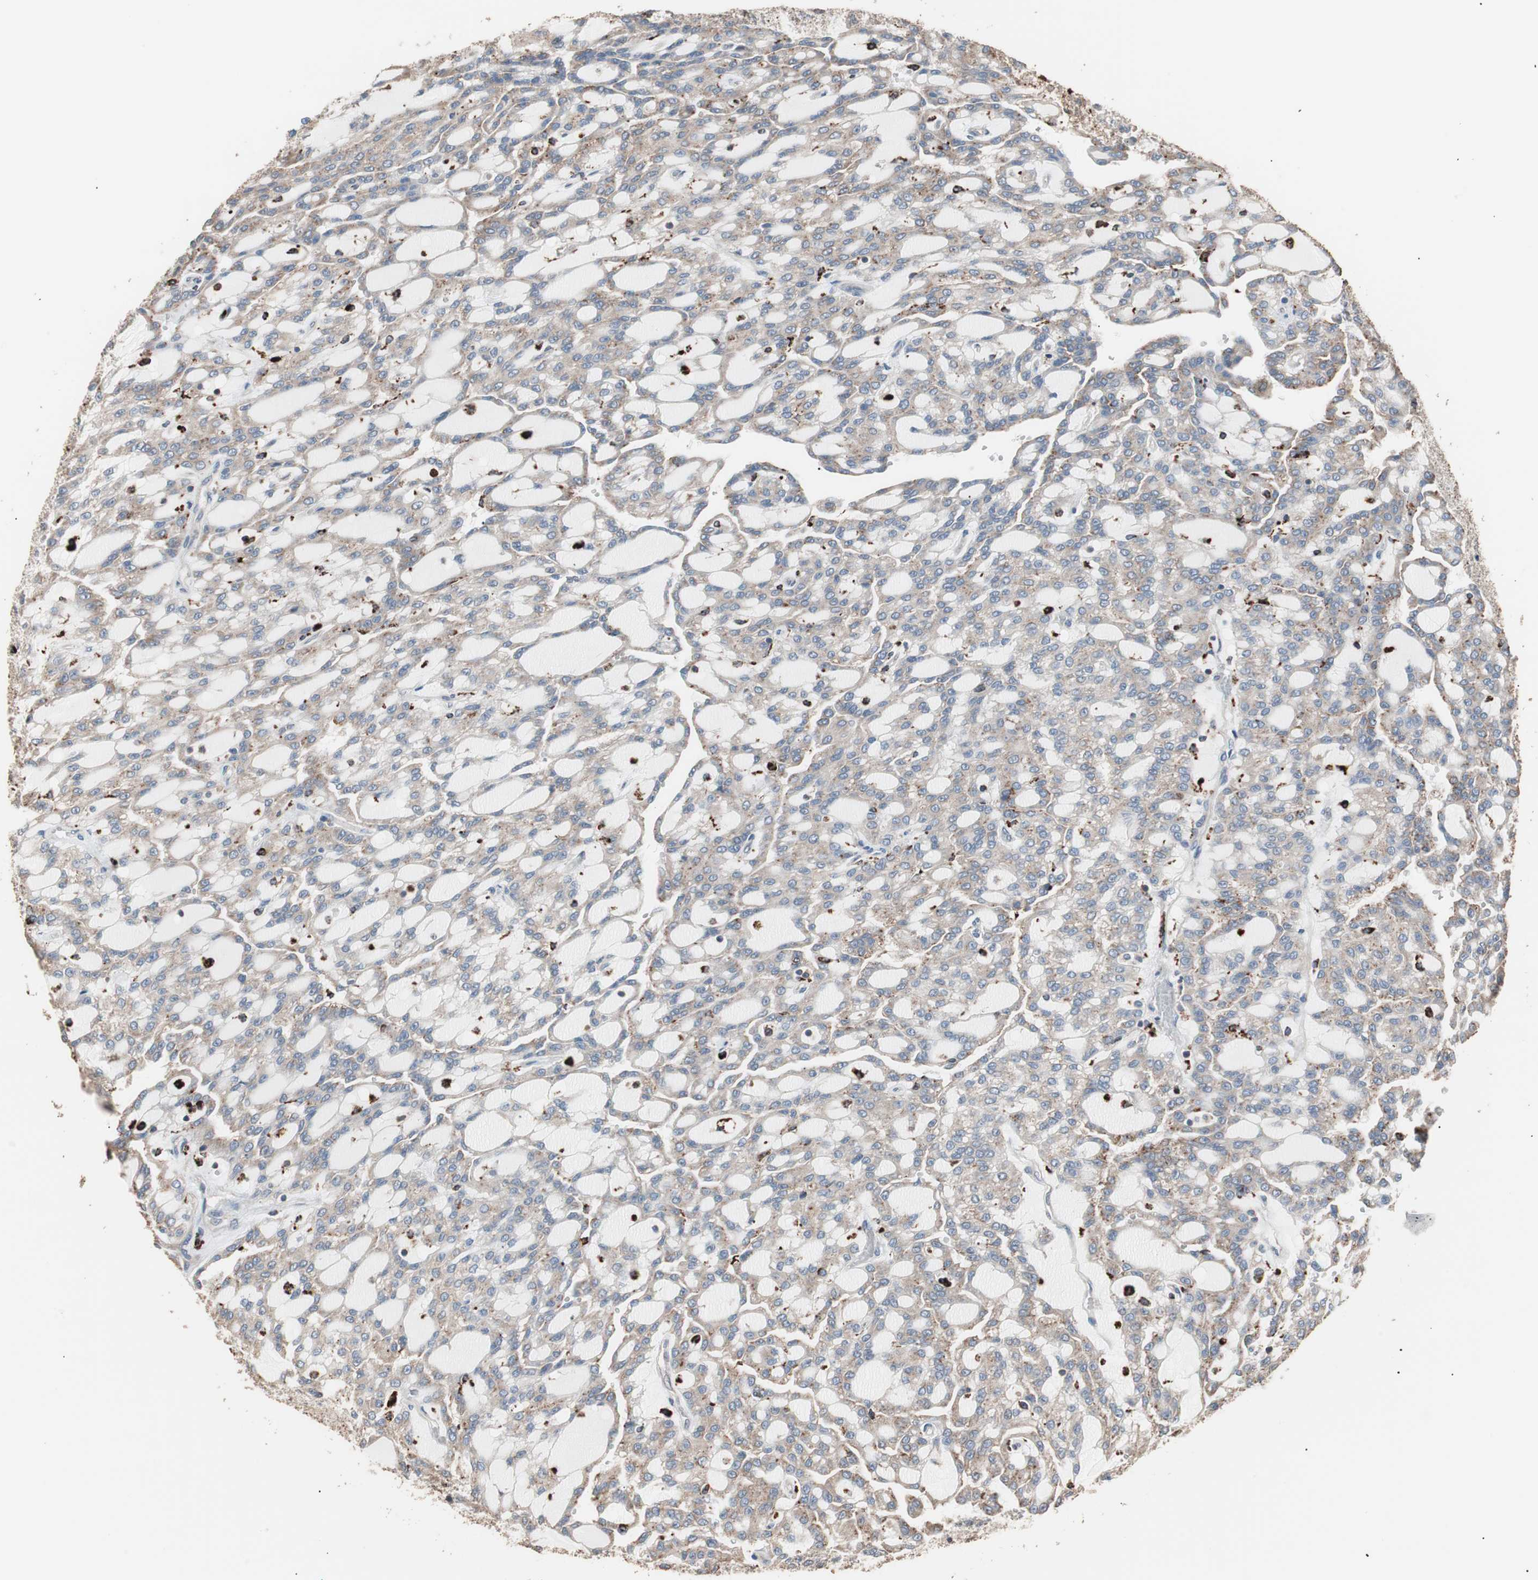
{"staining": {"intensity": "moderate", "quantity": ">75%", "location": "cytoplasmic/membranous"}, "tissue": "renal cancer", "cell_type": "Tumor cells", "image_type": "cancer", "snomed": [{"axis": "morphology", "description": "Adenocarcinoma, NOS"}, {"axis": "topography", "description": "Kidney"}], "caption": "Human adenocarcinoma (renal) stained for a protein (brown) exhibits moderate cytoplasmic/membranous positive expression in about >75% of tumor cells.", "gene": "CCT3", "patient": {"sex": "male", "age": 63}}